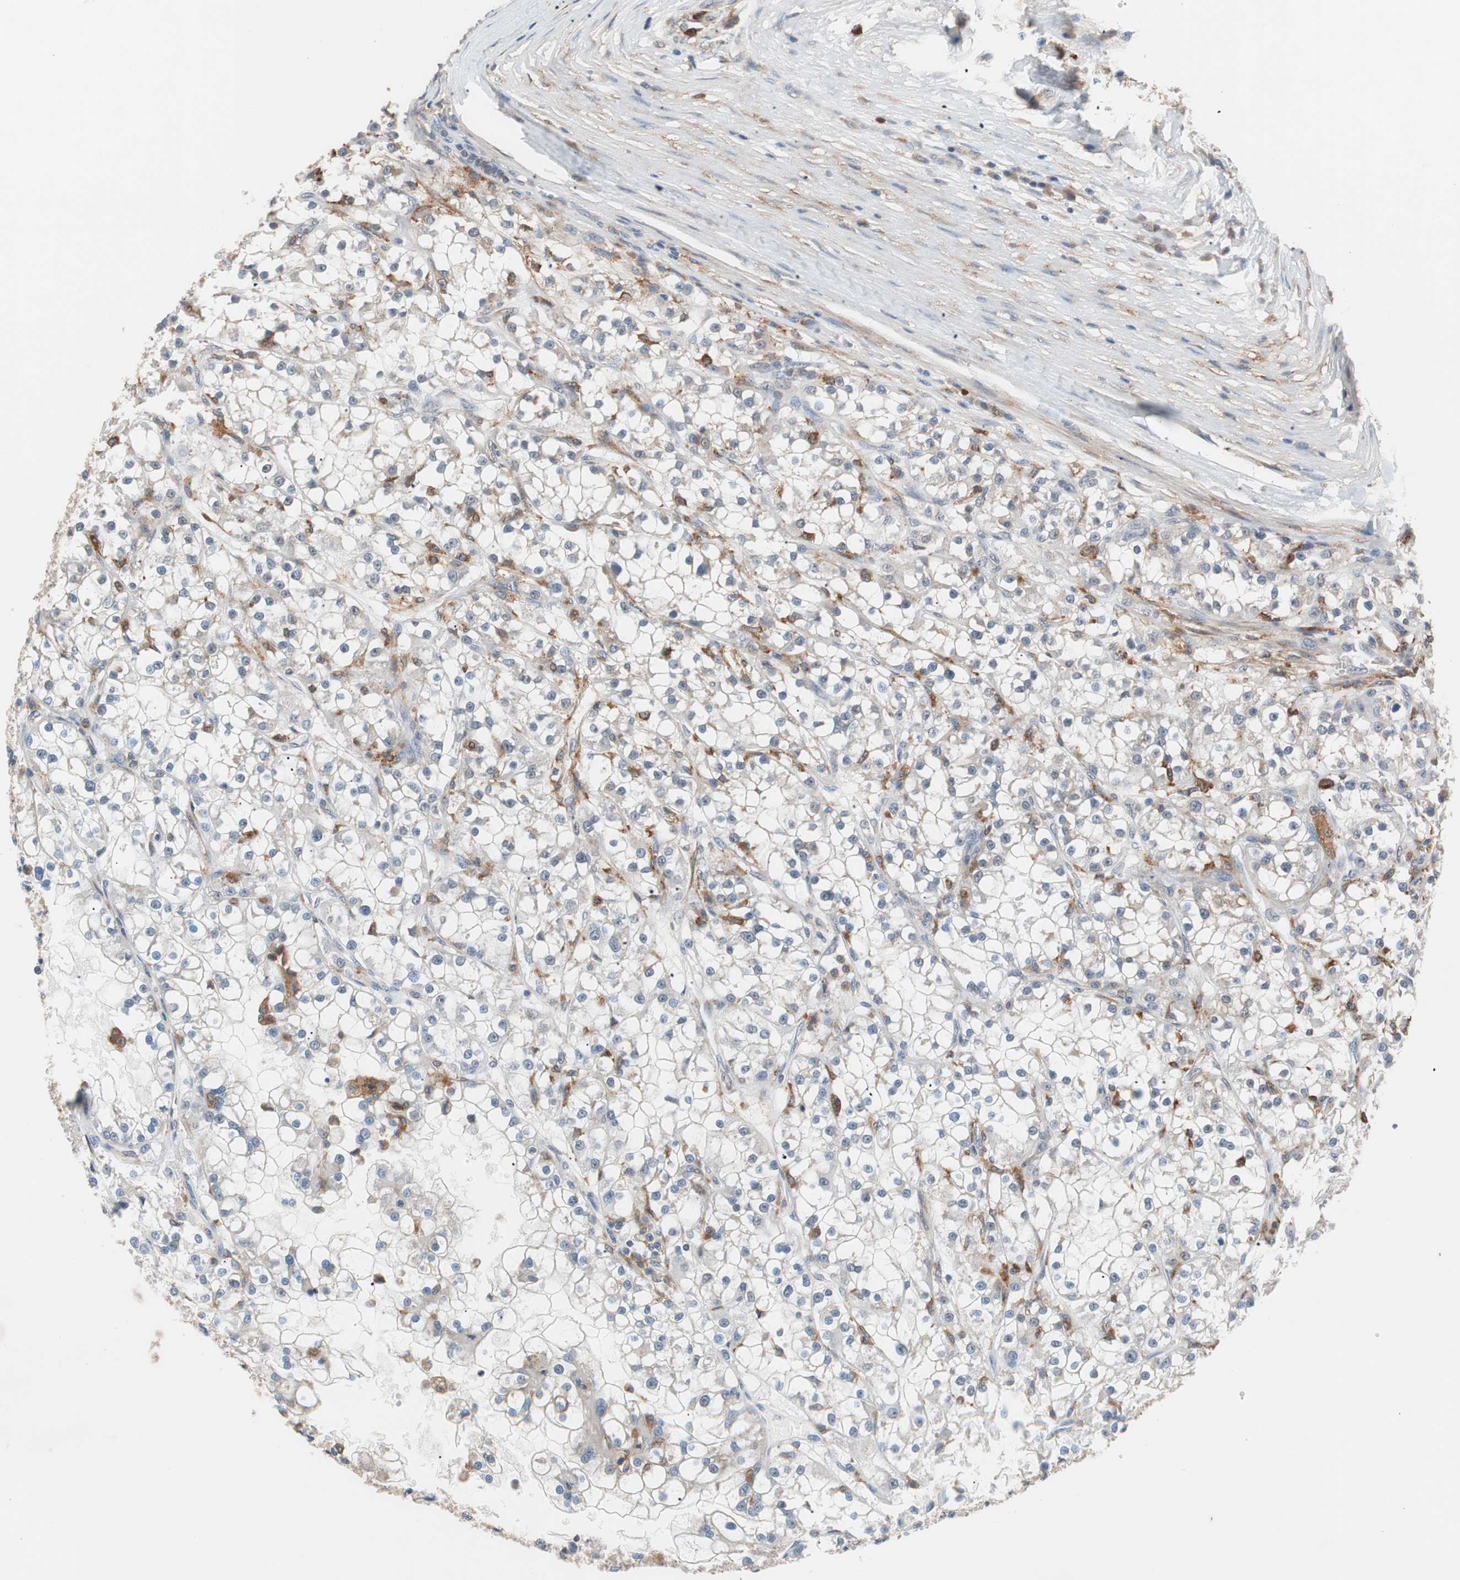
{"staining": {"intensity": "weak", "quantity": "<25%", "location": "cytoplasmic/membranous"}, "tissue": "renal cancer", "cell_type": "Tumor cells", "image_type": "cancer", "snomed": [{"axis": "morphology", "description": "Adenocarcinoma, NOS"}, {"axis": "topography", "description": "Kidney"}], "caption": "Tumor cells show no significant protein expression in renal cancer (adenocarcinoma).", "gene": "LITAF", "patient": {"sex": "female", "age": 52}}